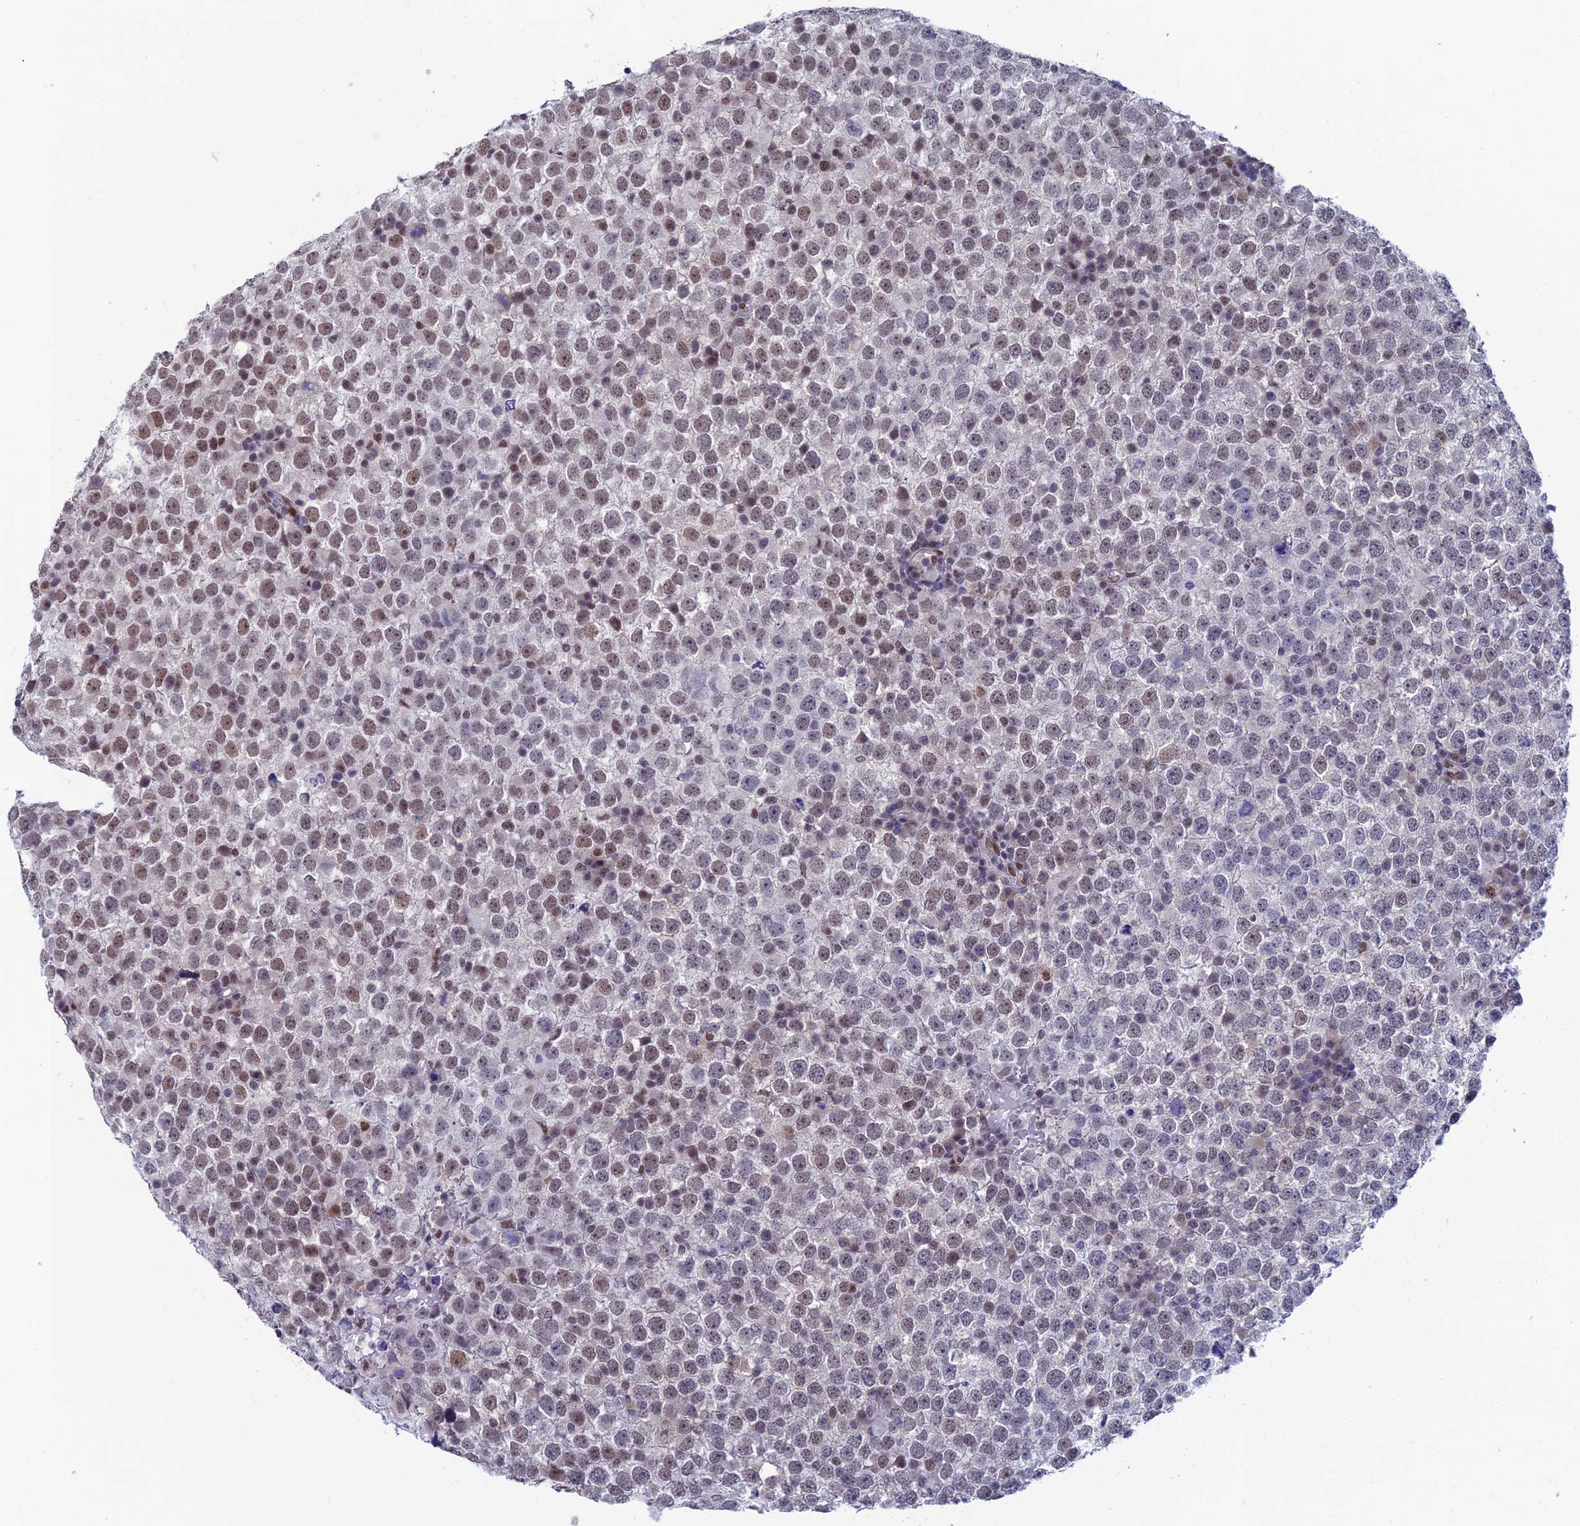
{"staining": {"intensity": "moderate", "quantity": "25%-75%", "location": "nuclear"}, "tissue": "testis cancer", "cell_type": "Tumor cells", "image_type": "cancer", "snomed": [{"axis": "morphology", "description": "Seminoma, NOS"}, {"axis": "topography", "description": "Testis"}], "caption": "This is an image of immunohistochemistry (IHC) staining of testis seminoma, which shows moderate staining in the nuclear of tumor cells.", "gene": "NABP2", "patient": {"sex": "male", "age": 65}}